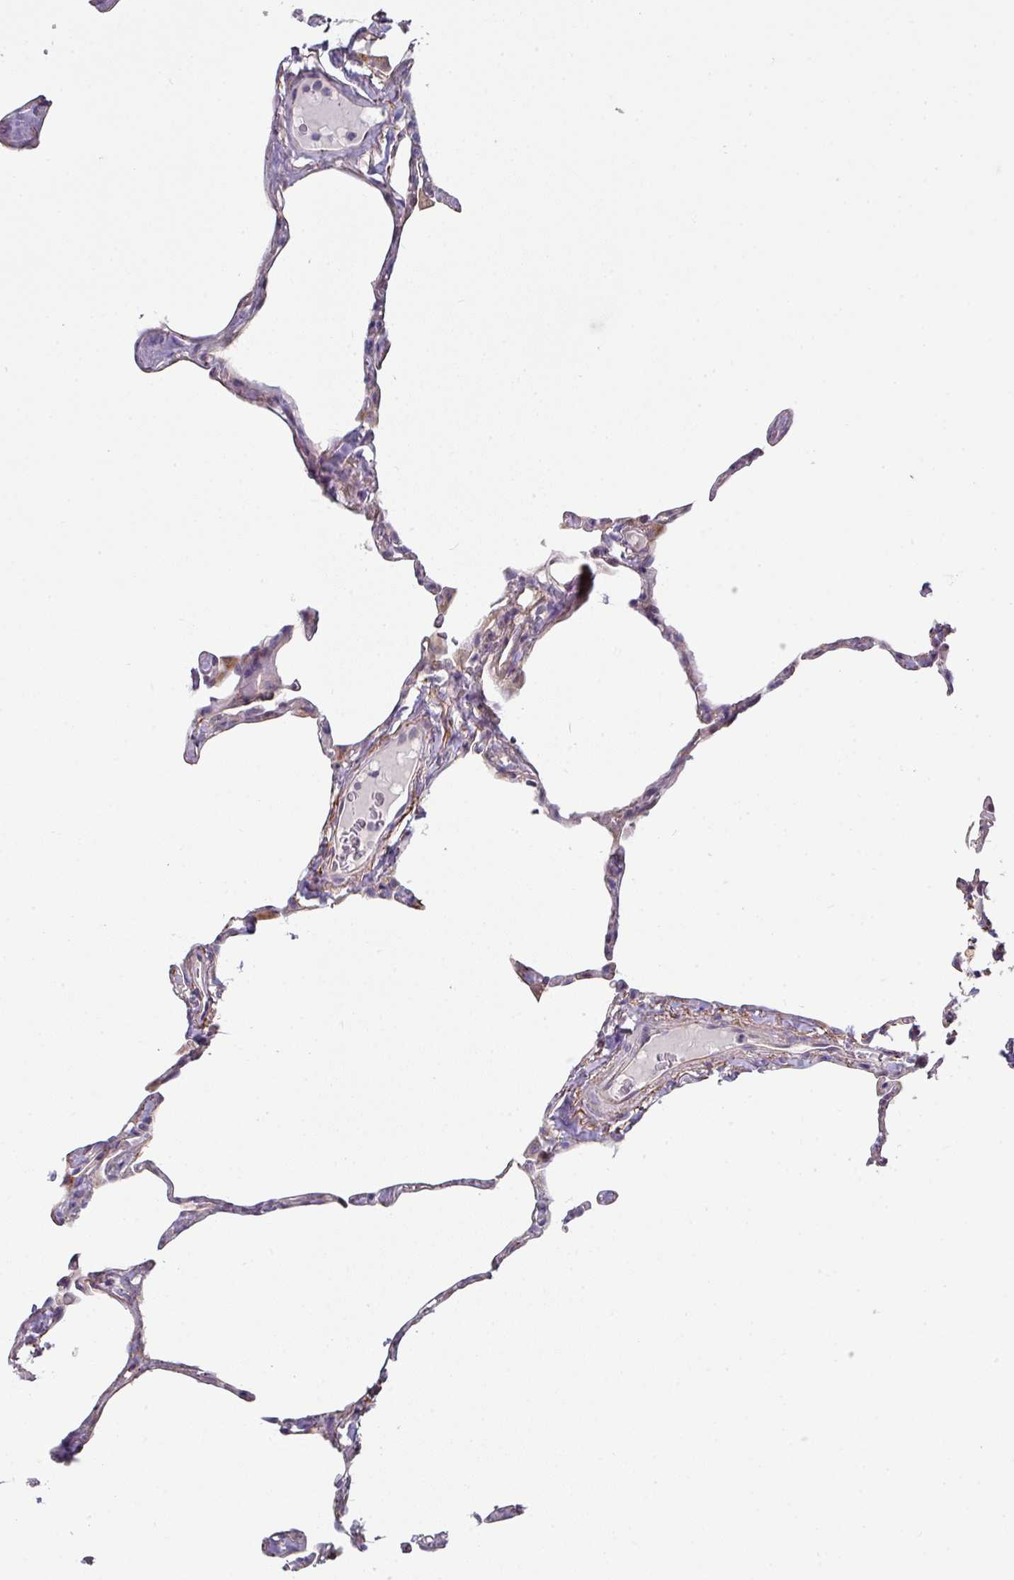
{"staining": {"intensity": "negative", "quantity": "none", "location": "none"}, "tissue": "lung", "cell_type": "Alveolar cells", "image_type": "normal", "snomed": [{"axis": "morphology", "description": "Normal tissue, NOS"}, {"axis": "topography", "description": "Lung"}], "caption": "This is a histopathology image of IHC staining of normal lung, which shows no positivity in alveolar cells.", "gene": "C2orf16", "patient": {"sex": "male", "age": 65}}